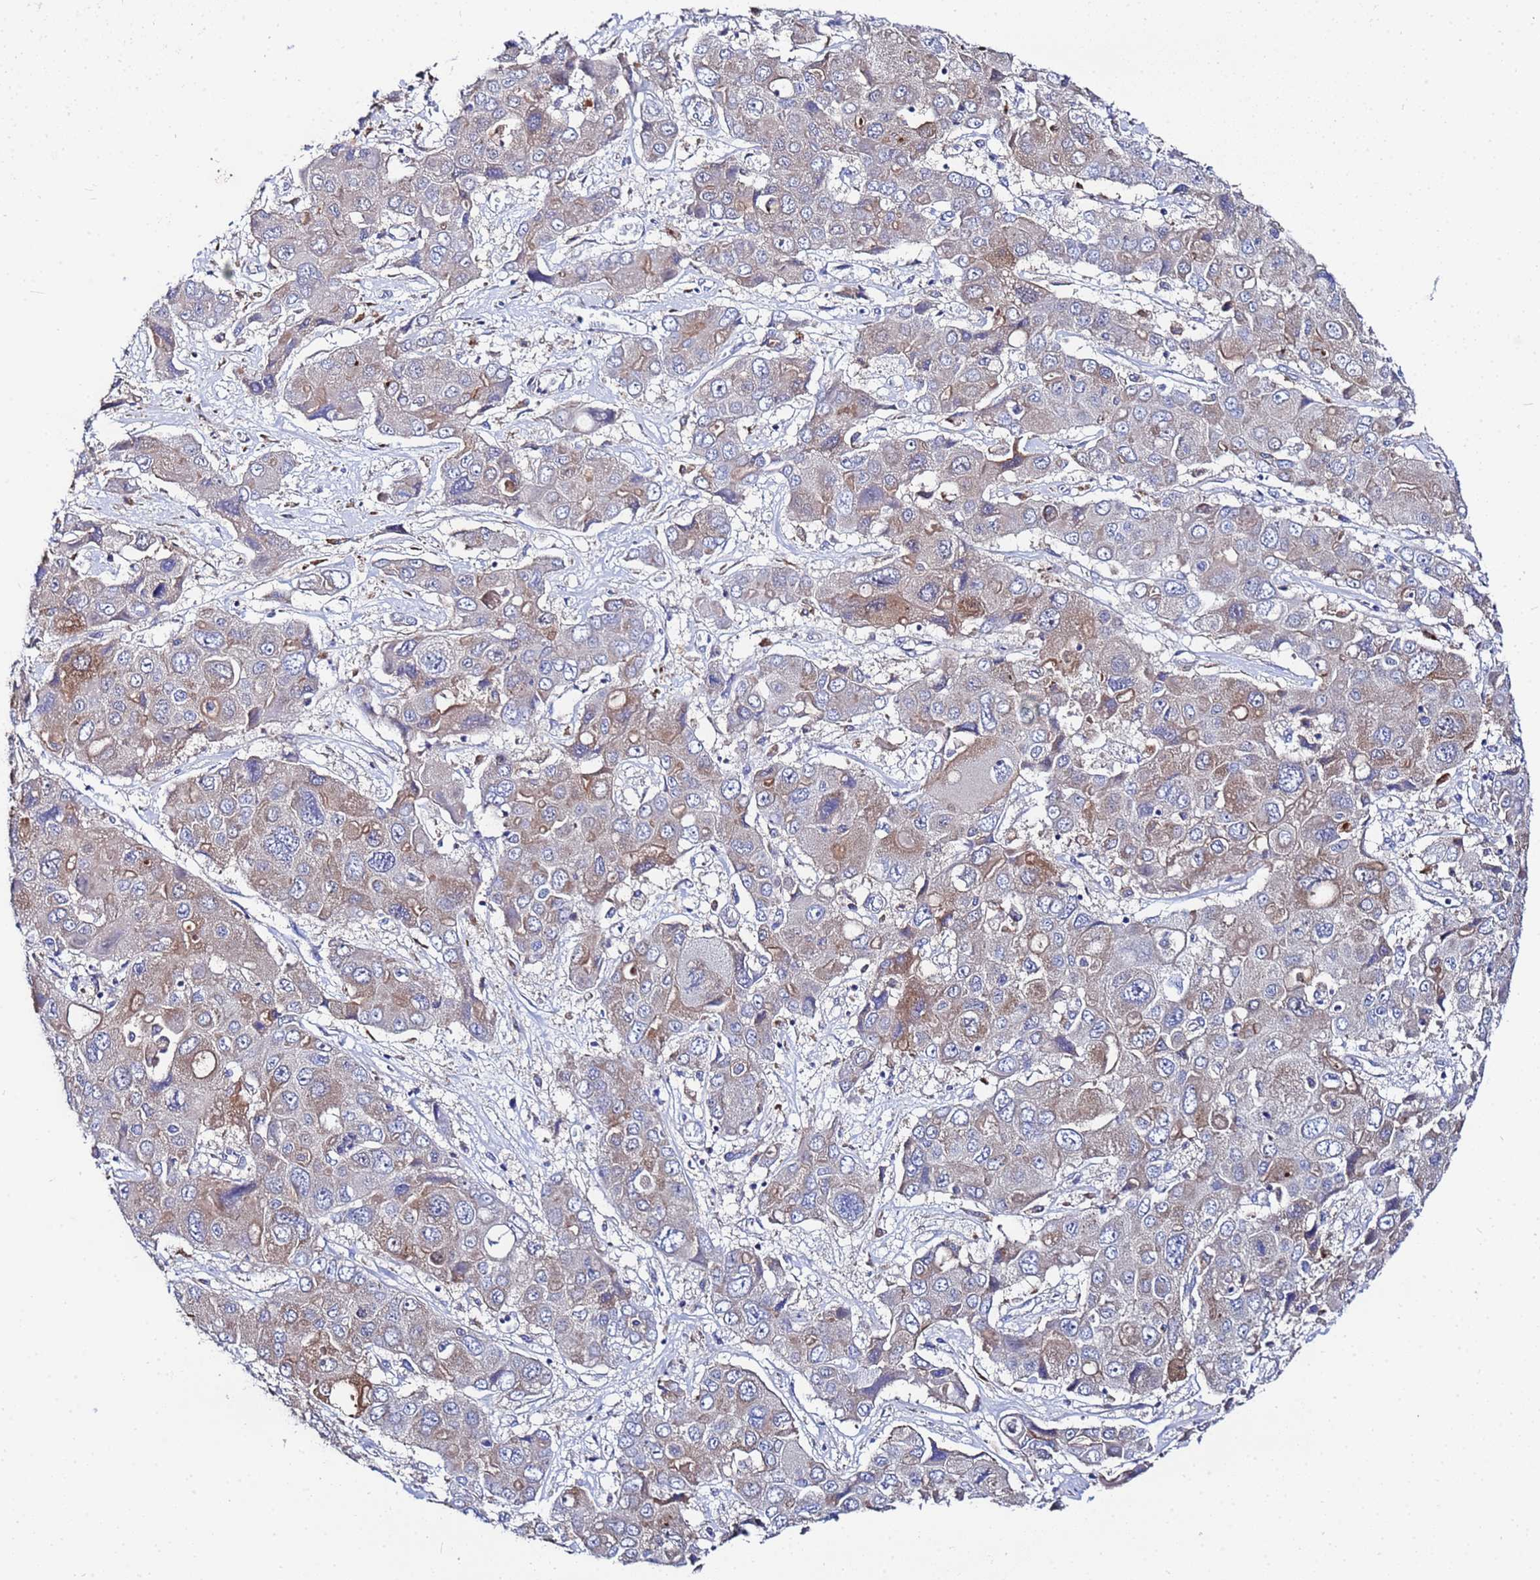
{"staining": {"intensity": "moderate", "quantity": "<25%", "location": "cytoplasmic/membranous"}, "tissue": "liver cancer", "cell_type": "Tumor cells", "image_type": "cancer", "snomed": [{"axis": "morphology", "description": "Cholangiocarcinoma"}, {"axis": "topography", "description": "Liver"}], "caption": "Protein expression analysis of liver cholangiocarcinoma reveals moderate cytoplasmic/membranous positivity in about <25% of tumor cells.", "gene": "FAHD2A", "patient": {"sex": "male", "age": 67}}